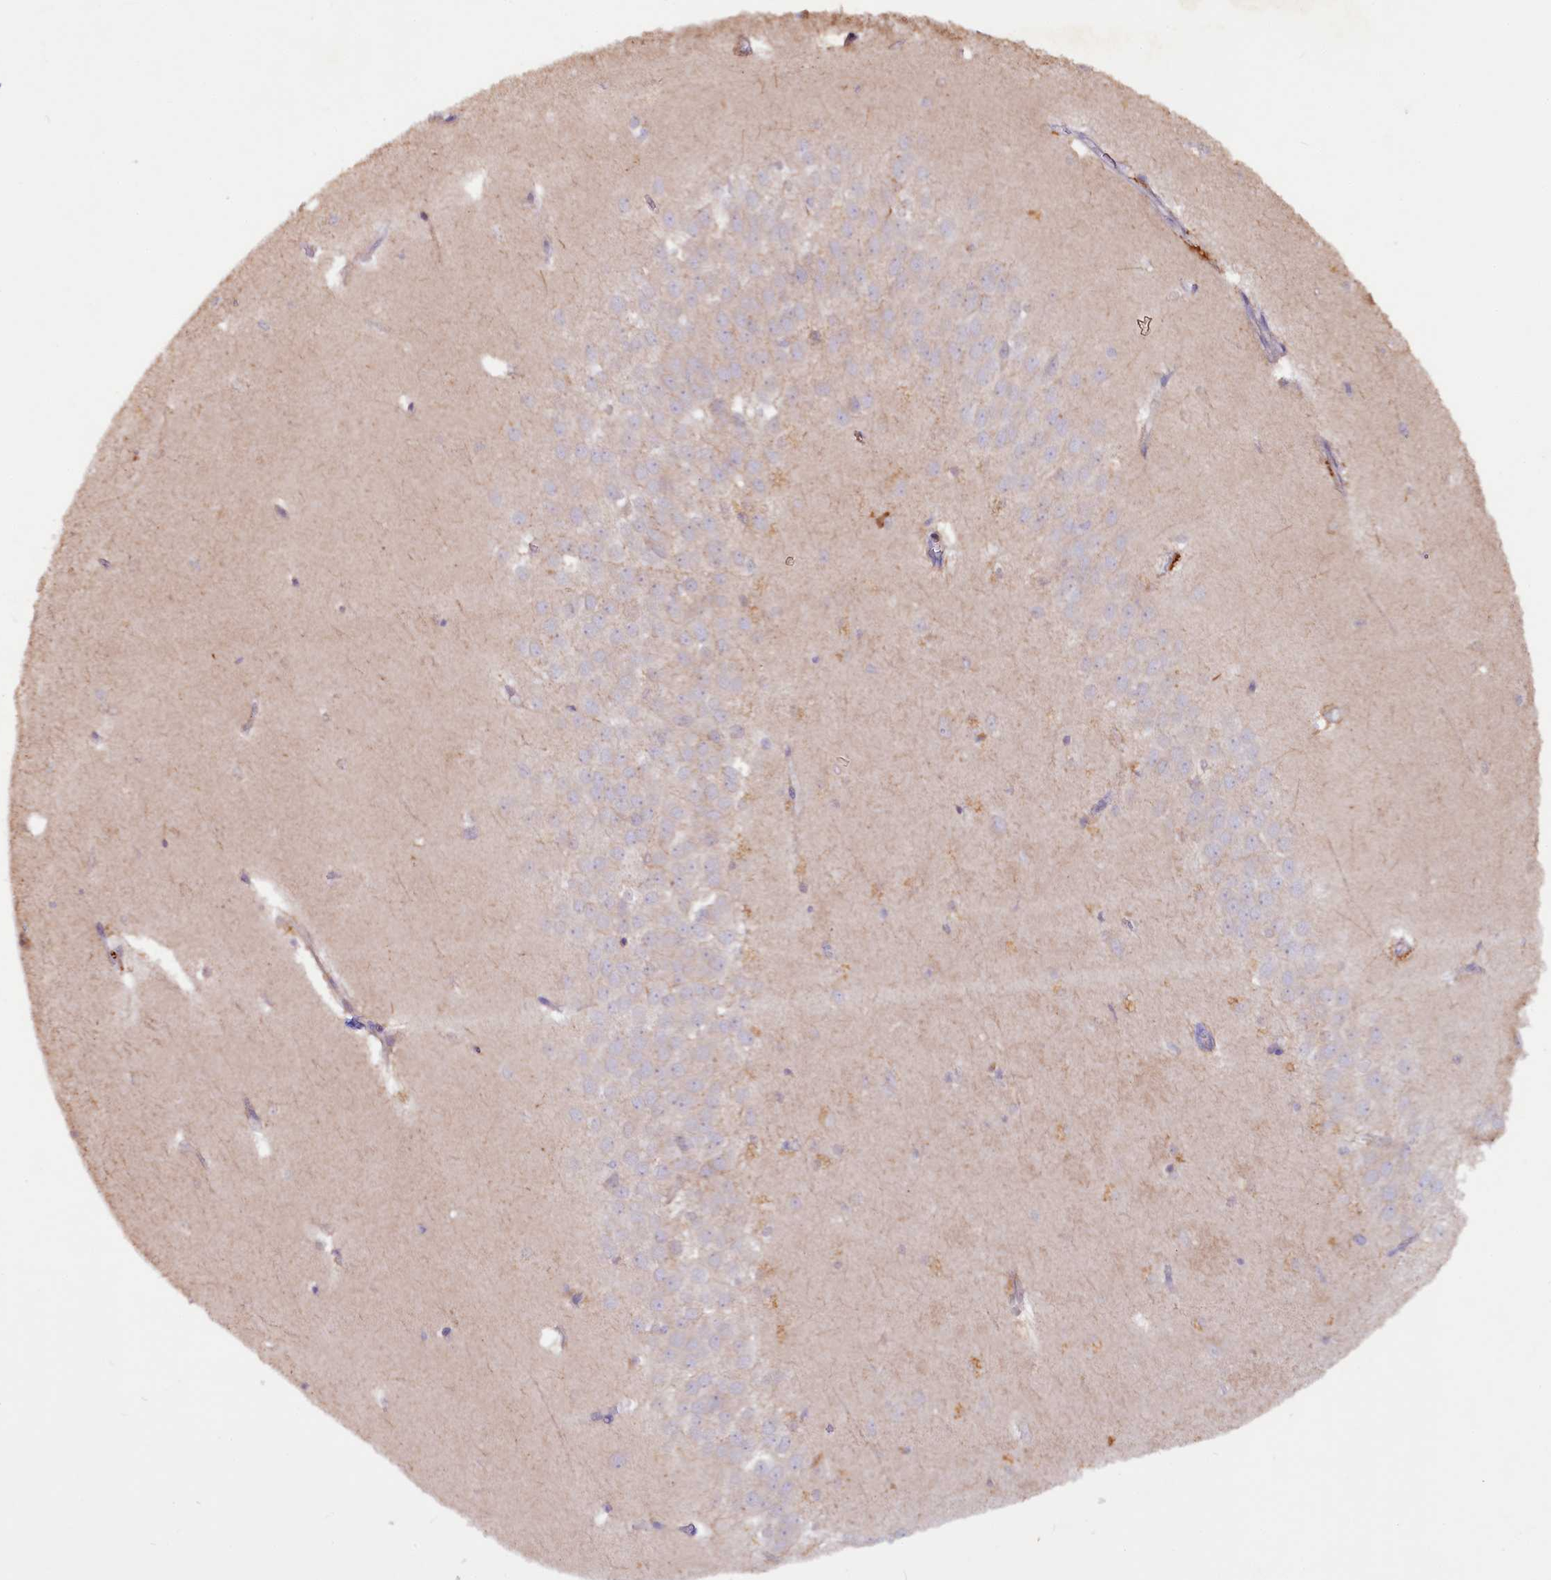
{"staining": {"intensity": "negative", "quantity": "none", "location": "none"}, "tissue": "hippocampus", "cell_type": "Glial cells", "image_type": "normal", "snomed": [{"axis": "morphology", "description": "Normal tissue, NOS"}, {"axis": "topography", "description": "Hippocampus"}], "caption": "Immunohistochemical staining of benign hippocampus exhibits no significant positivity in glial cells.", "gene": "ETFBKMT", "patient": {"sex": "female", "age": 64}}